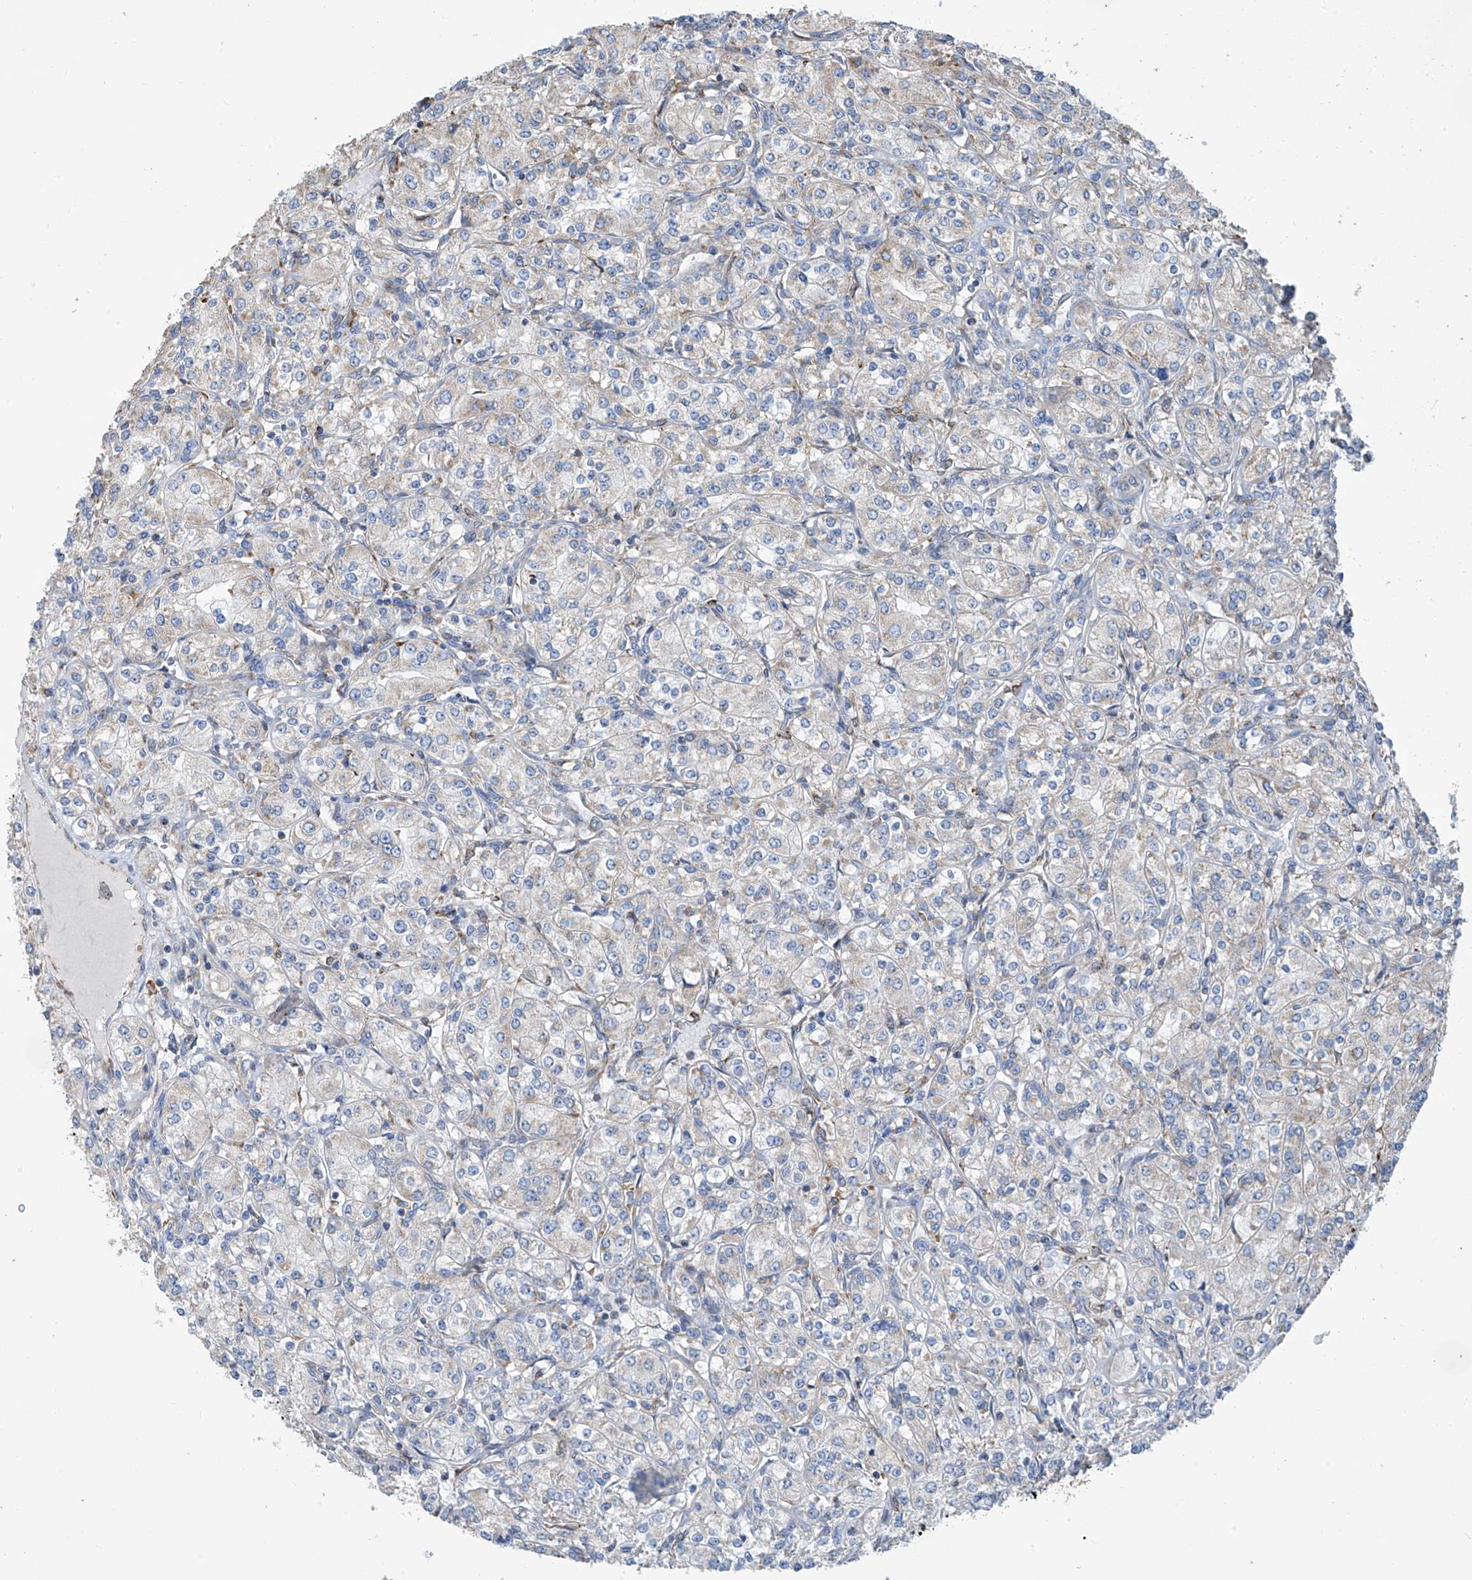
{"staining": {"intensity": "negative", "quantity": "none", "location": "none"}, "tissue": "renal cancer", "cell_type": "Tumor cells", "image_type": "cancer", "snomed": [{"axis": "morphology", "description": "Adenocarcinoma, NOS"}, {"axis": "topography", "description": "Kidney"}], "caption": "Immunohistochemical staining of adenocarcinoma (renal) exhibits no significant positivity in tumor cells.", "gene": "EIF5B", "patient": {"sex": "male", "age": 77}}